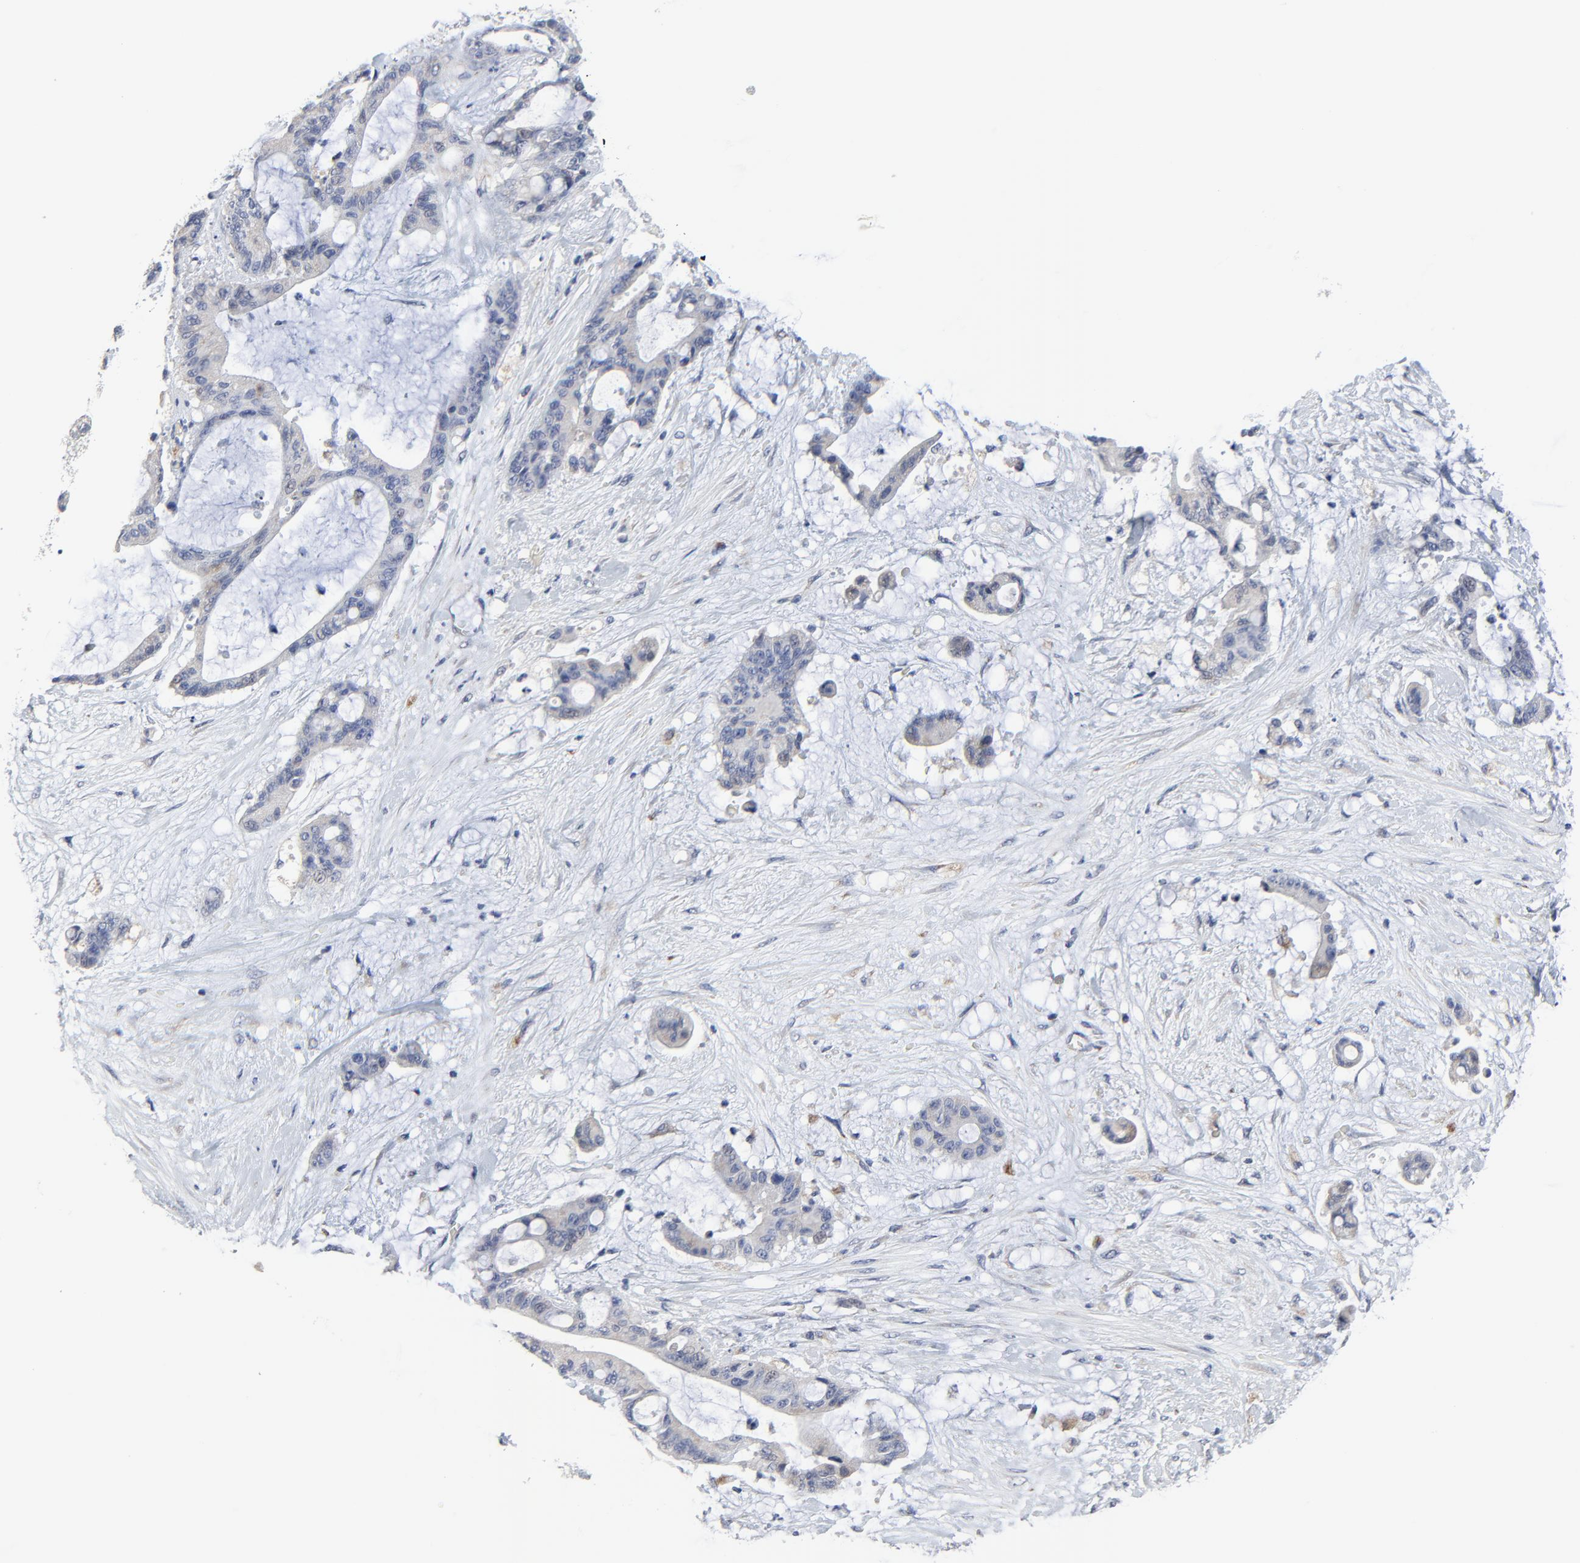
{"staining": {"intensity": "negative", "quantity": "none", "location": "none"}, "tissue": "liver cancer", "cell_type": "Tumor cells", "image_type": "cancer", "snomed": [{"axis": "morphology", "description": "Cholangiocarcinoma"}, {"axis": "topography", "description": "Liver"}], "caption": "High power microscopy histopathology image of an IHC histopathology image of liver cancer, revealing no significant staining in tumor cells.", "gene": "DHRSX", "patient": {"sex": "female", "age": 73}}